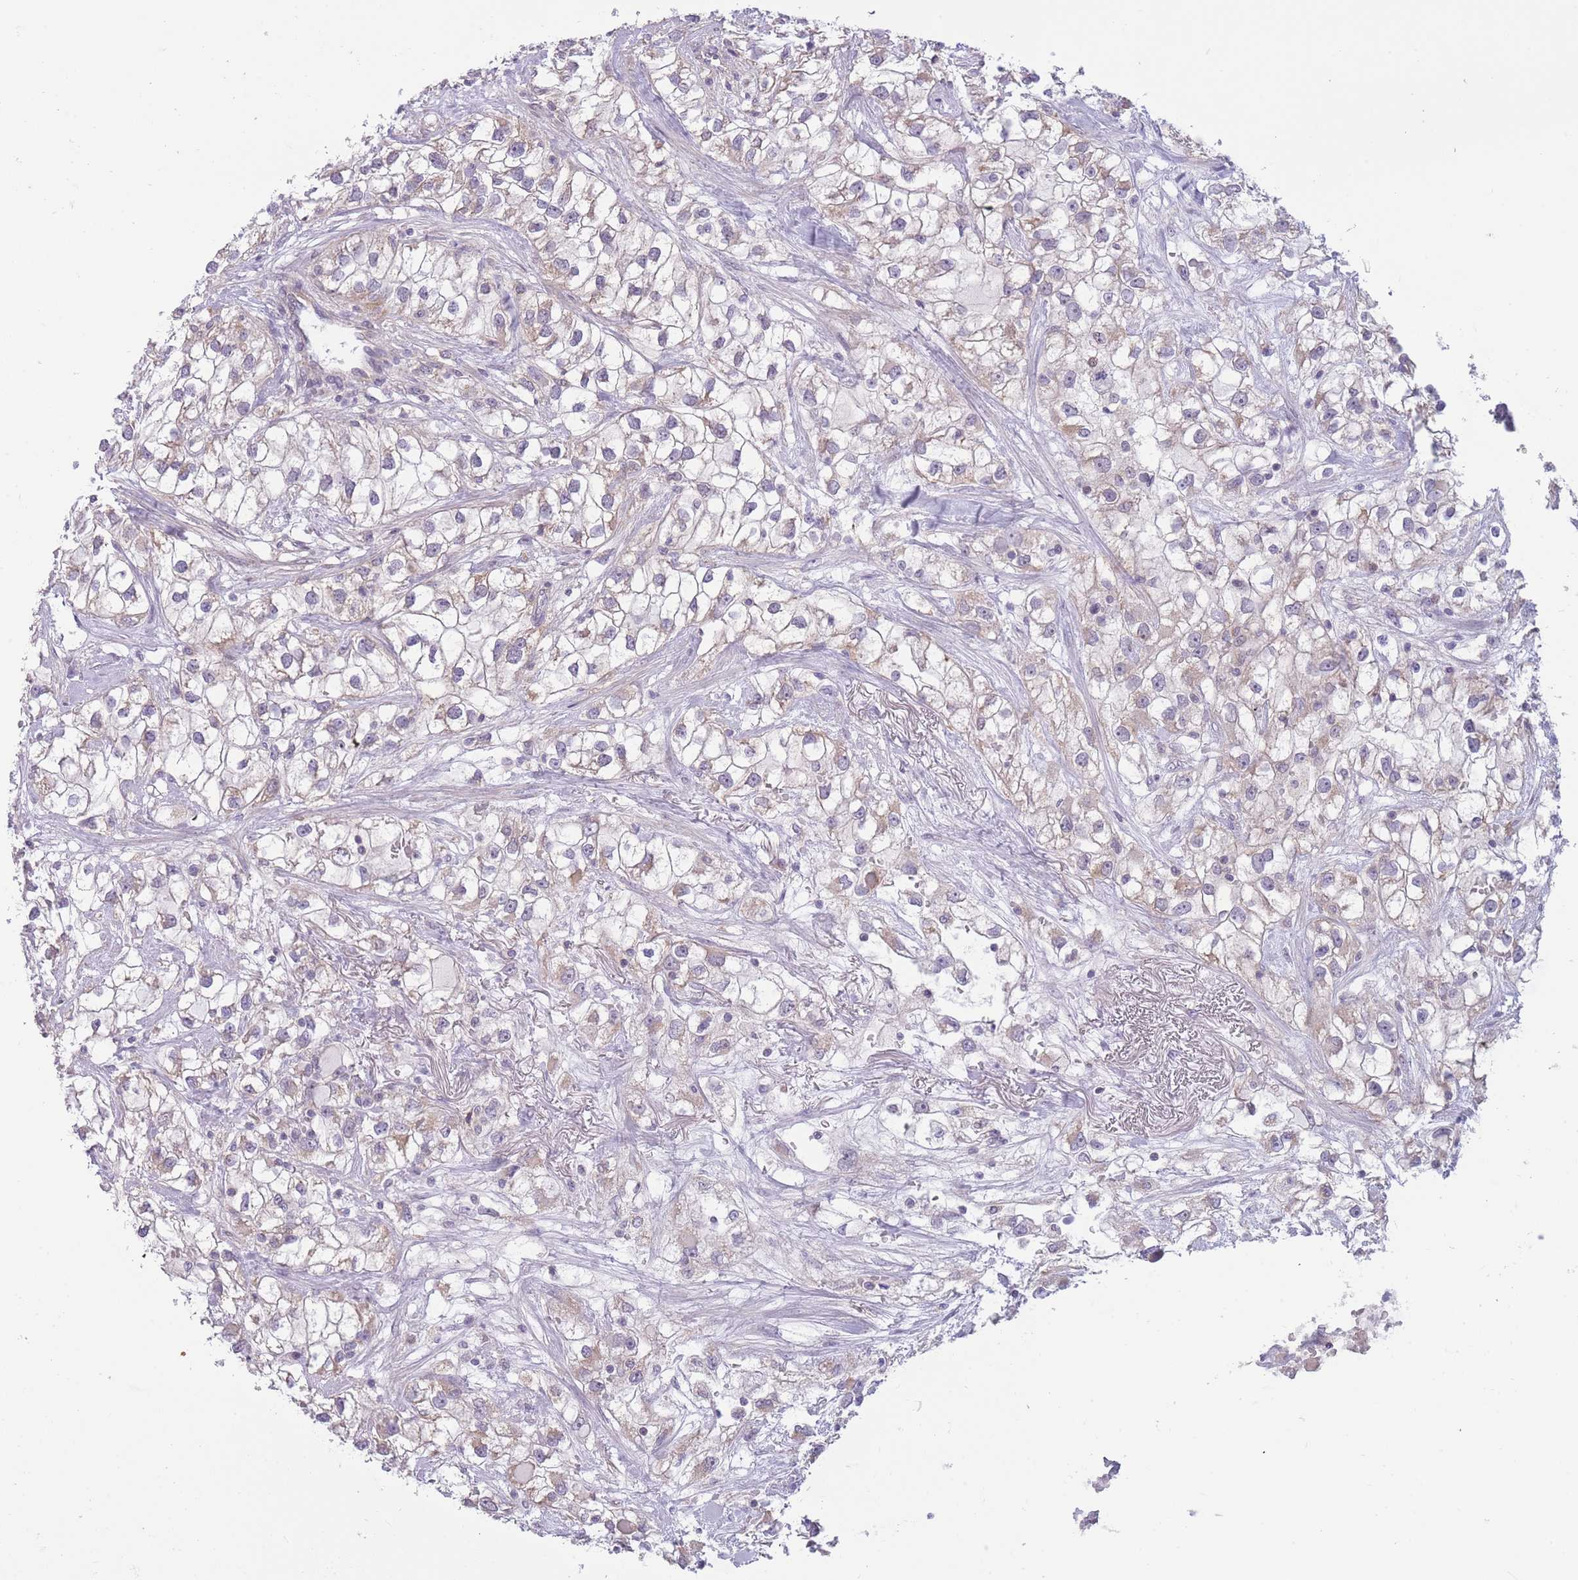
{"staining": {"intensity": "weak", "quantity": ">75%", "location": "cytoplasmic/membranous"}, "tissue": "renal cancer", "cell_type": "Tumor cells", "image_type": "cancer", "snomed": [{"axis": "morphology", "description": "Adenocarcinoma, NOS"}, {"axis": "topography", "description": "Kidney"}], "caption": "Renal cancer (adenocarcinoma) stained for a protein (brown) reveals weak cytoplasmic/membranous positive positivity in approximately >75% of tumor cells.", "gene": "MRPS18C", "patient": {"sex": "male", "age": 59}}